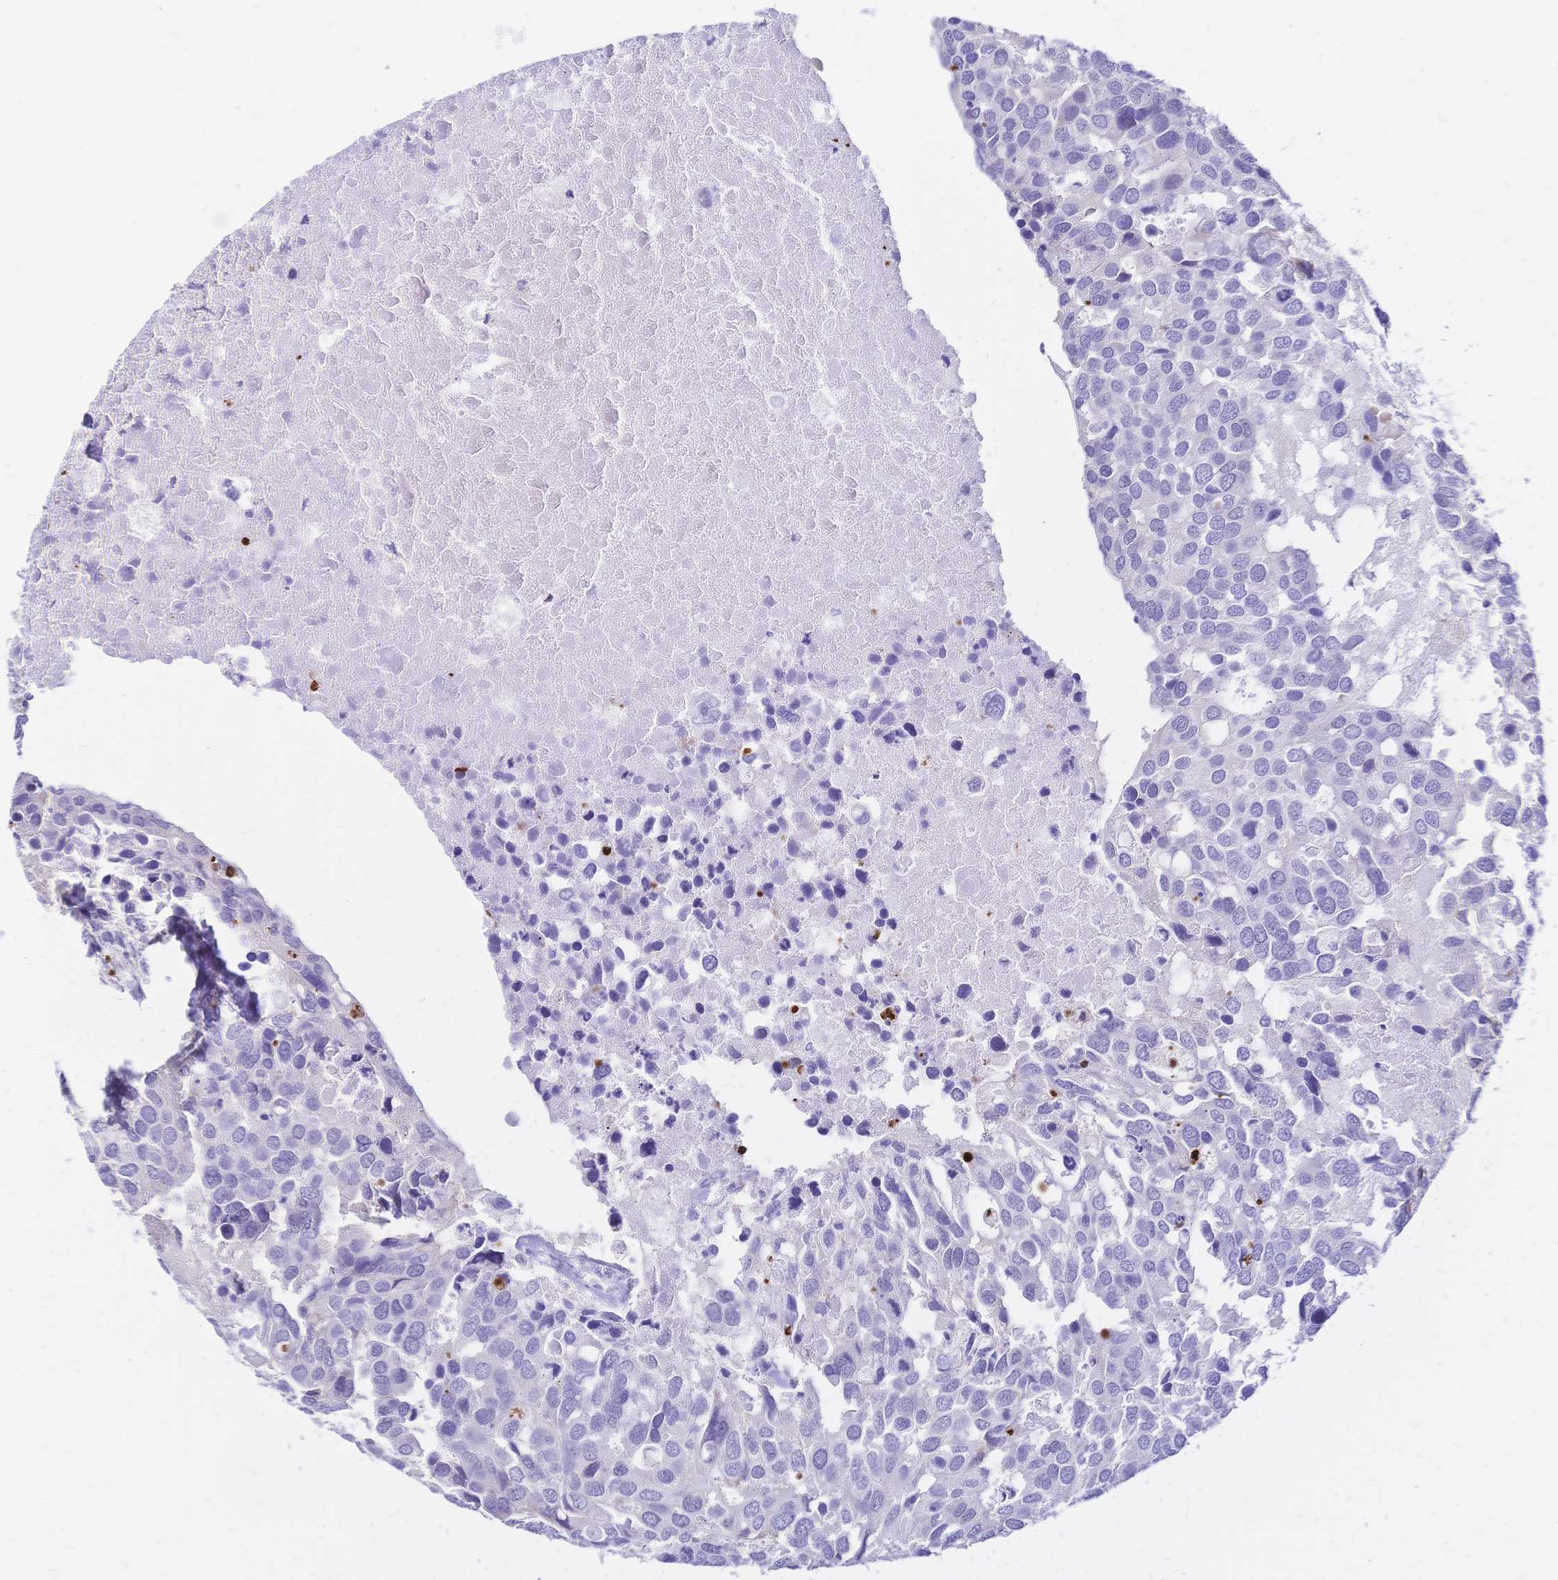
{"staining": {"intensity": "negative", "quantity": "none", "location": "none"}, "tissue": "breast cancer", "cell_type": "Tumor cells", "image_type": "cancer", "snomed": [{"axis": "morphology", "description": "Duct carcinoma"}, {"axis": "topography", "description": "Breast"}], "caption": "Immunohistochemistry of intraductal carcinoma (breast) shows no staining in tumor cells.", "gene": "GRB7", "patient": {"sex": "female", "age": 83}}